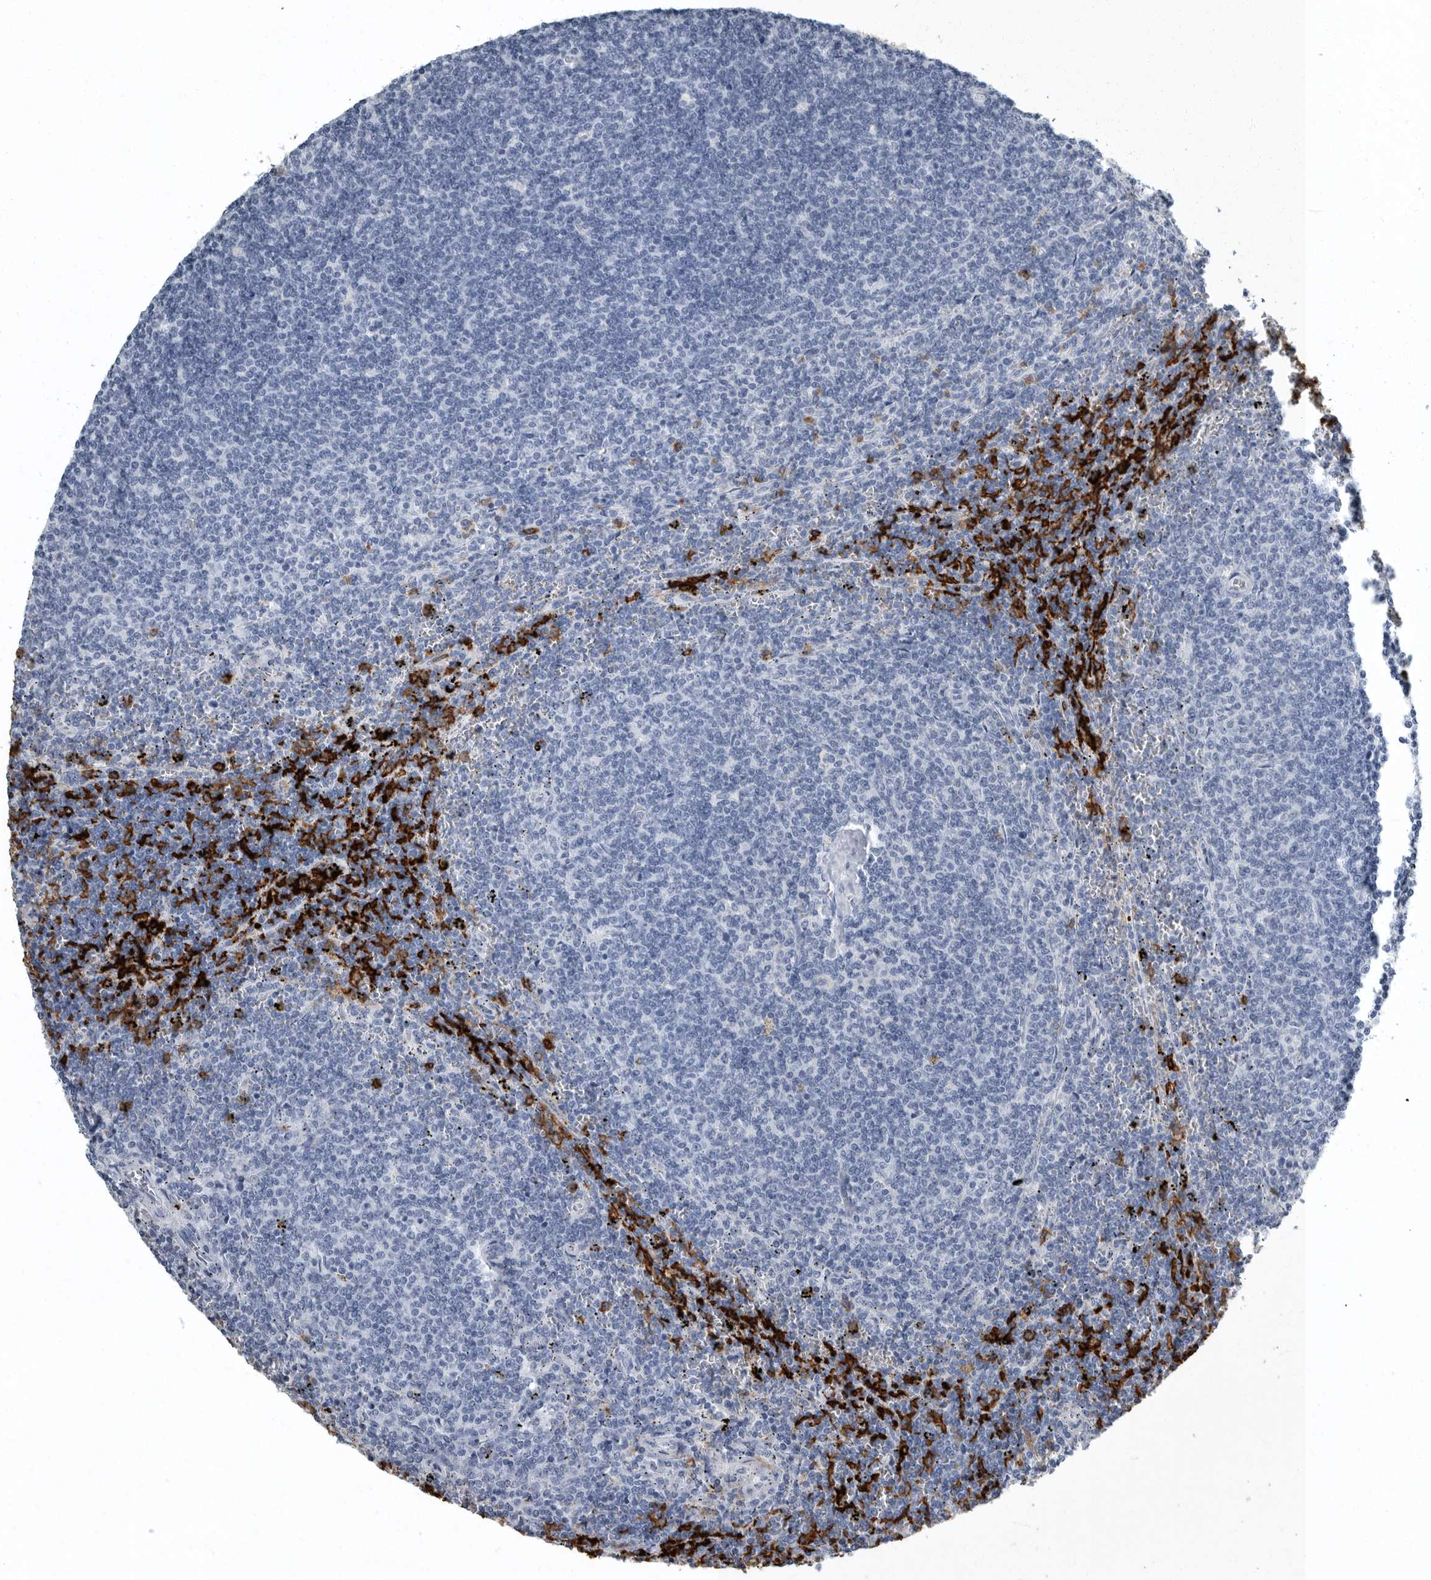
{"staining": {"intensity": "negative", "quantity": "none", "location": "none"}, "tissue": "lymphoma", "cell_type": "Tumor cells", "image_type": "cancer", "snomed": [{"axis": "morphology", "description": "Malignant lymphoma, non-Hodgkin's type, Low grade"}, {"axis": "topography", "description": "Spleen"}], "caption": "This is a photomicrograph of immunohistochemistry staining of low-grade malignant lymphoma, non-Hodgkin's type, which shows no staining in tumor cells.", "gene": "FCER1G", "patient": {"sex": "female", "age": 50}}